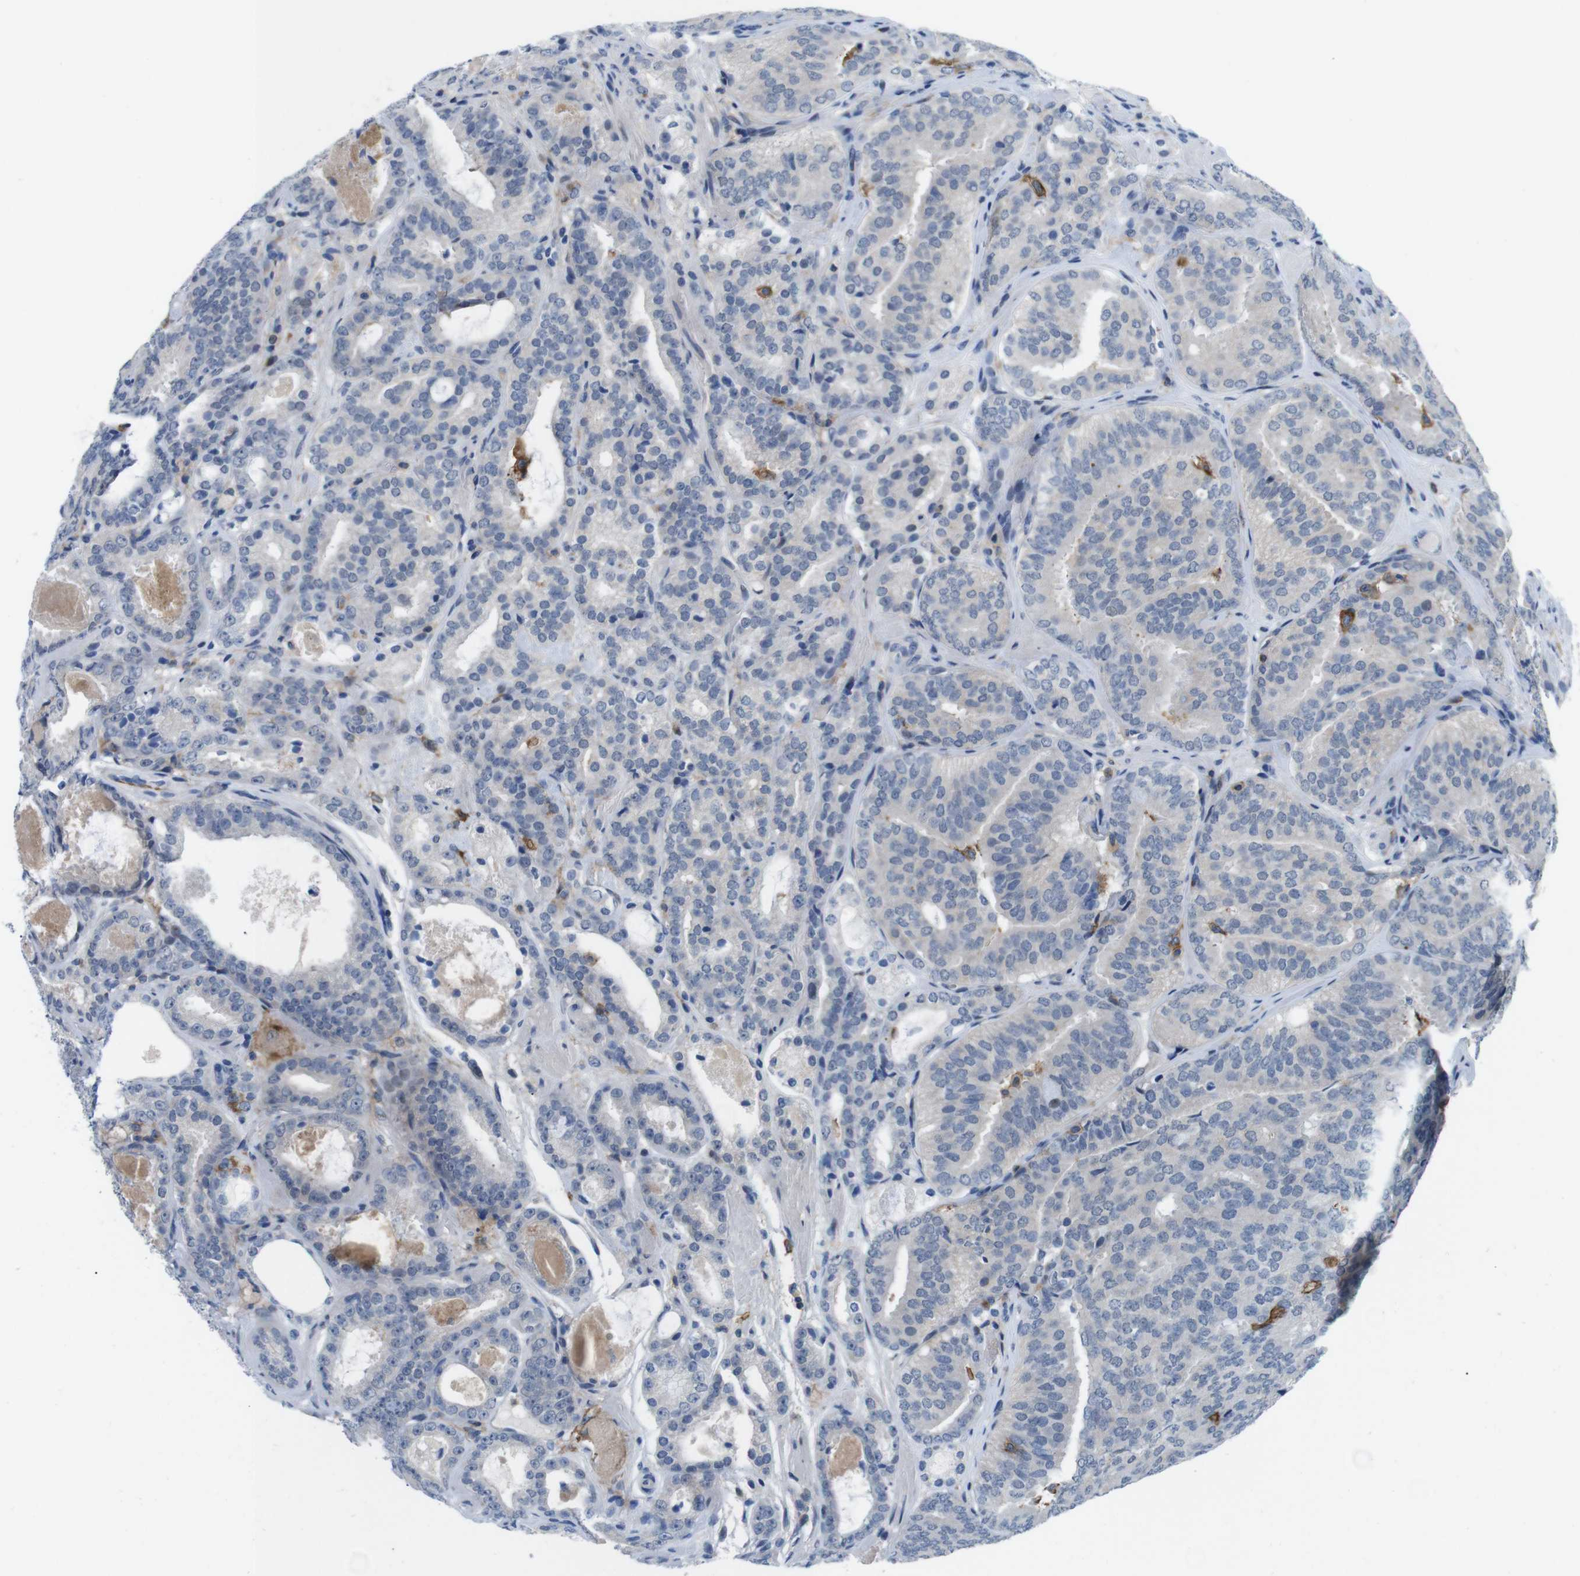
{"staining": {"intensity": "negative", "quantity": "none", "location": "none"}, "tissue": "prostate cancer", "cell_type": "Tumor cells", "image_type": "cancer", "snomed": [{"axis": "morphology", "description": "Adenocarcinoma, Low grade"}, {"axis": "topography", "description": "Prostate"}], "caption": "This is a histopathology image of immunohistochemistry (IHC) staining of prostate cancer, which shows no staining in tumor cells.", "gene": "CD300C", "patient": {"sex": "male", "age": 69}}